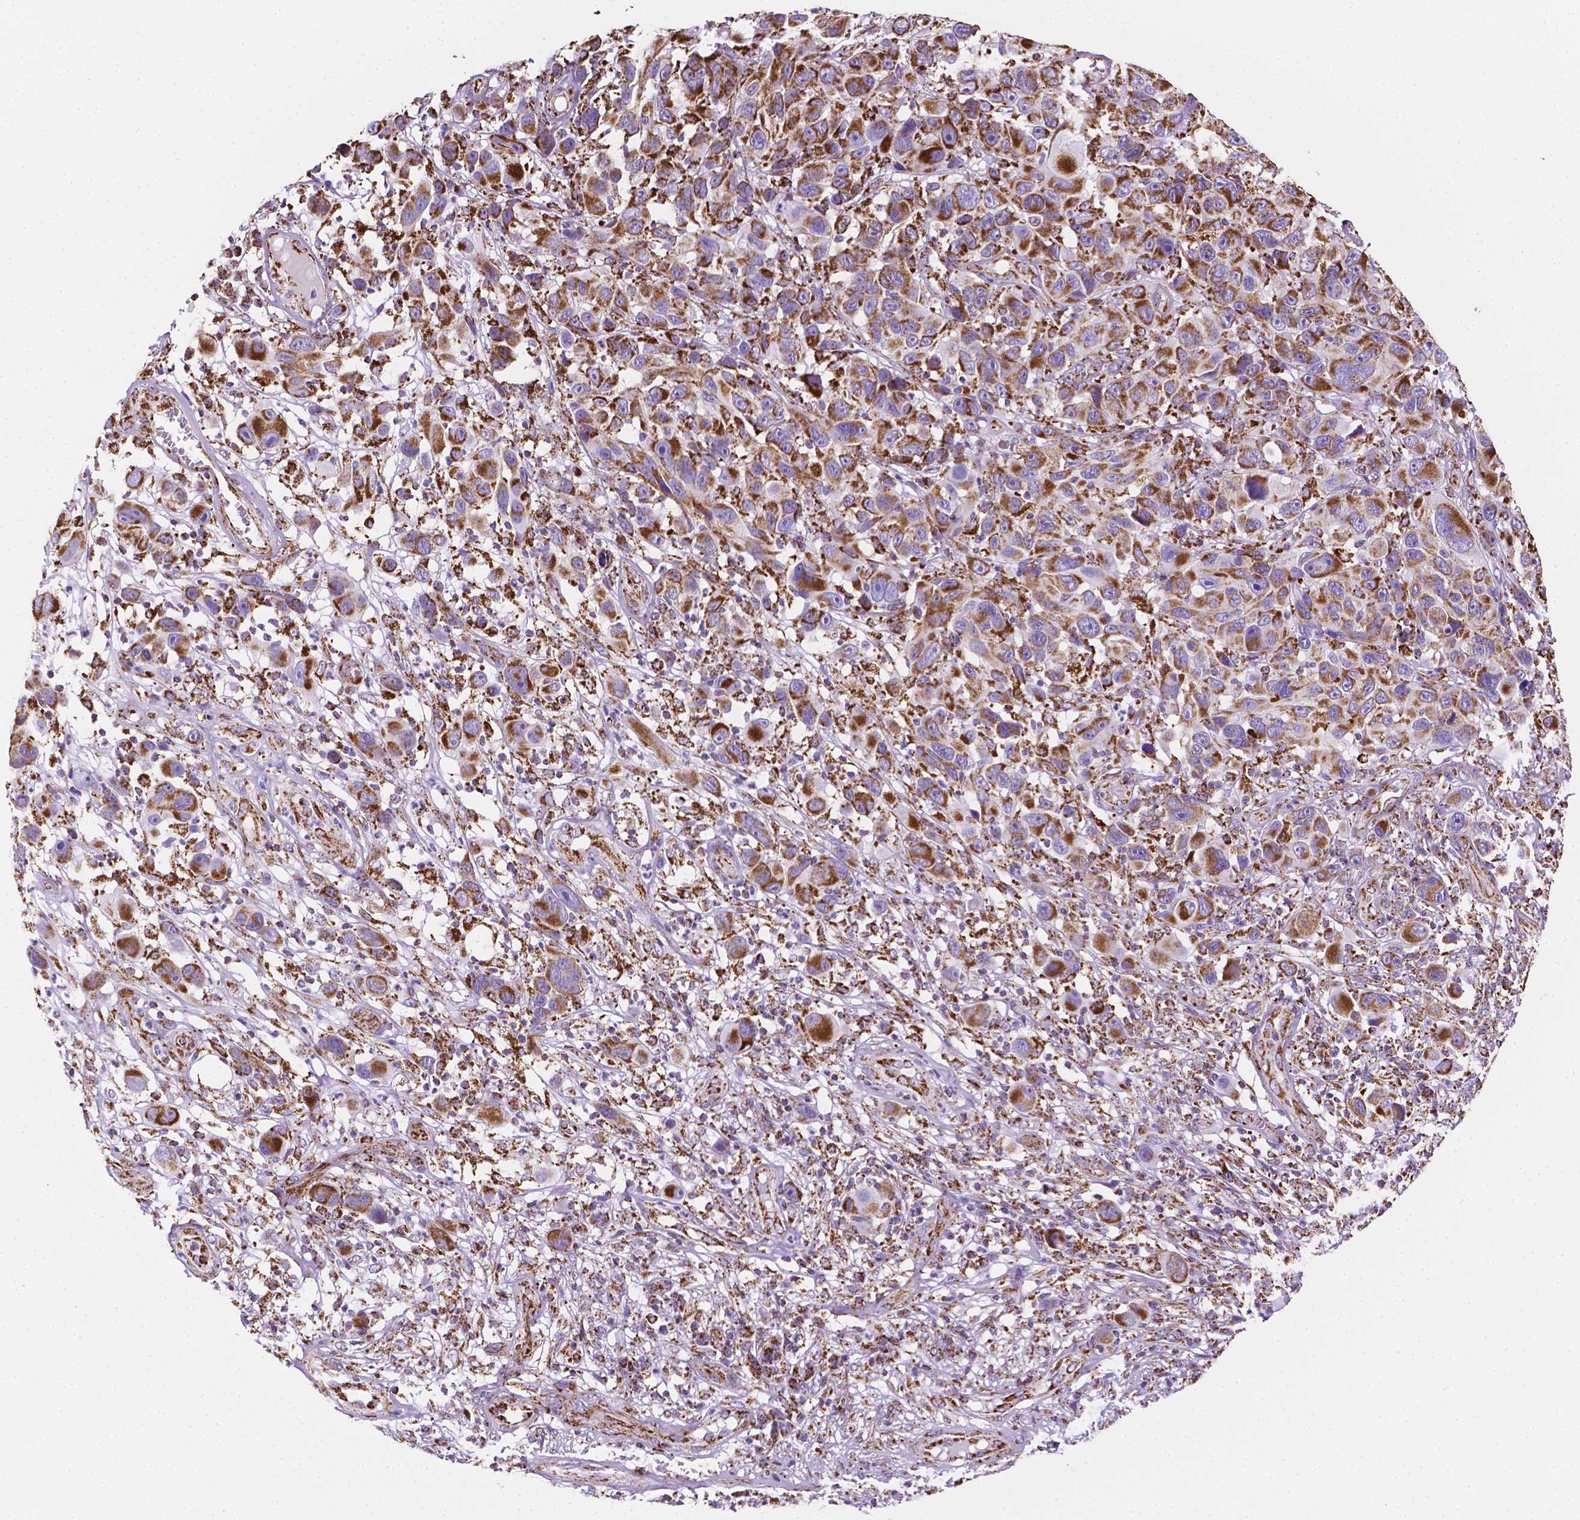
{"staining": {"intensity": "strong", "quantity": ">75%", "location": "cytoplasmic/membranous"}, "tissue": "melanoma", "cell_type": "Tumor cells", "image_type": "cancer", "snomed": [{"axis": "morphology", "description": "Malignant melanoma, NOS"}, {"axis": "topography", "description": "Skin"}], "caption": "Strong cytoplasmic/membranous protein positivity is seen in about >75% of tumor cells in melanoma. The protein is stained brown, and the nuclei are stained in blue (DAB (3,3'-diaminobenzidine) IHC with brightfield microscopy, high magnification).", "gene": "RMDN3", "patient": {"sex": "male", "age": 53}}